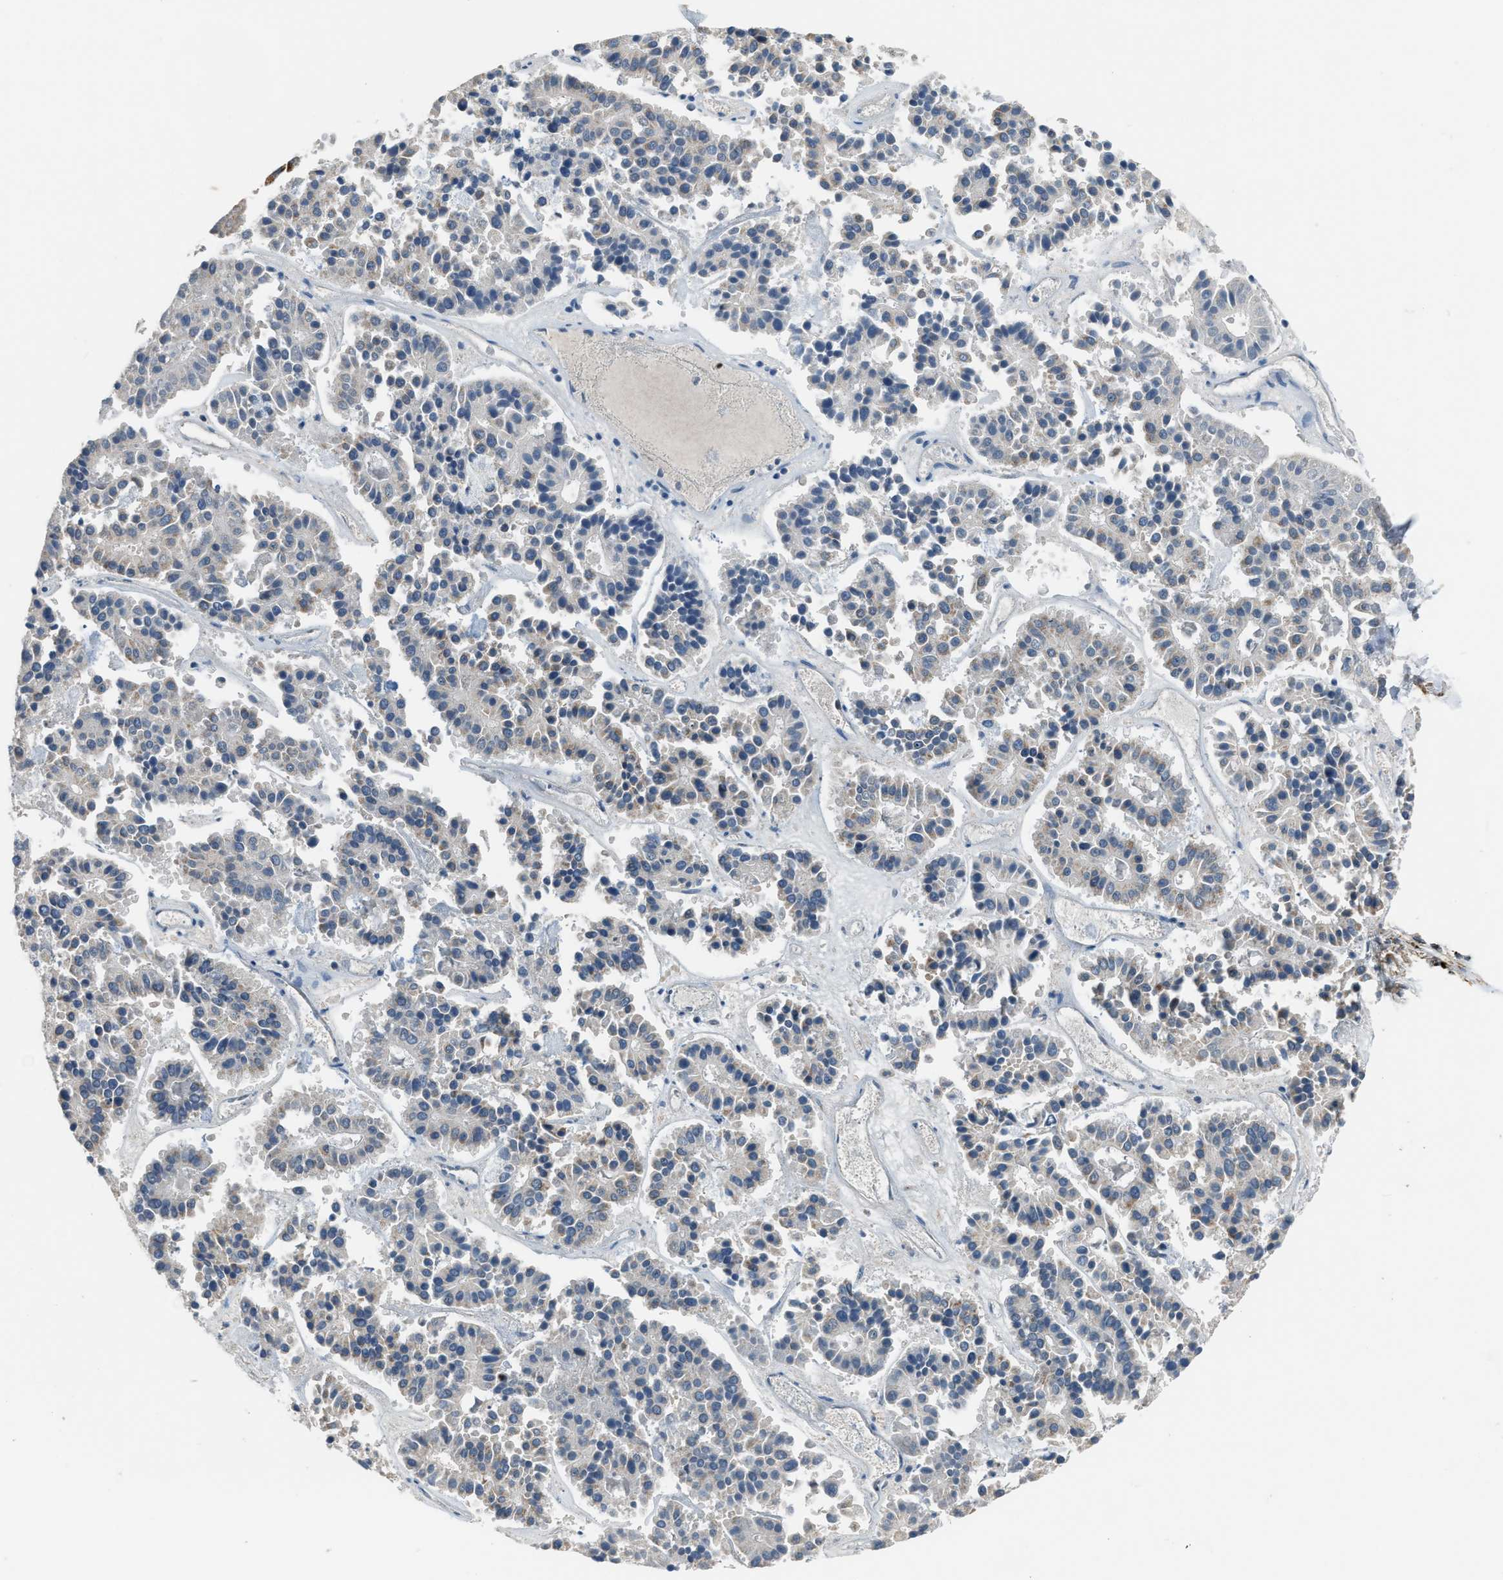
{"staining": {"intensity": "negative", "quantity": "none", "location": "none"}, "tissue": "pancreatic cancer", "cell_type": "Tumor cells", "image_type": "cancer", "snomed": [{"axis": "morphology", "description": "Adenocarcinoma, NOS"}, {"axis": "topography", "description": "Pancreas"}], "caption": "Micrograph shows no protein expression in tumor cells of adenocarcinoma (pancreatic) tissue.", "gene": "CHN2", "patient": {"sex": "male", "age": 50}}